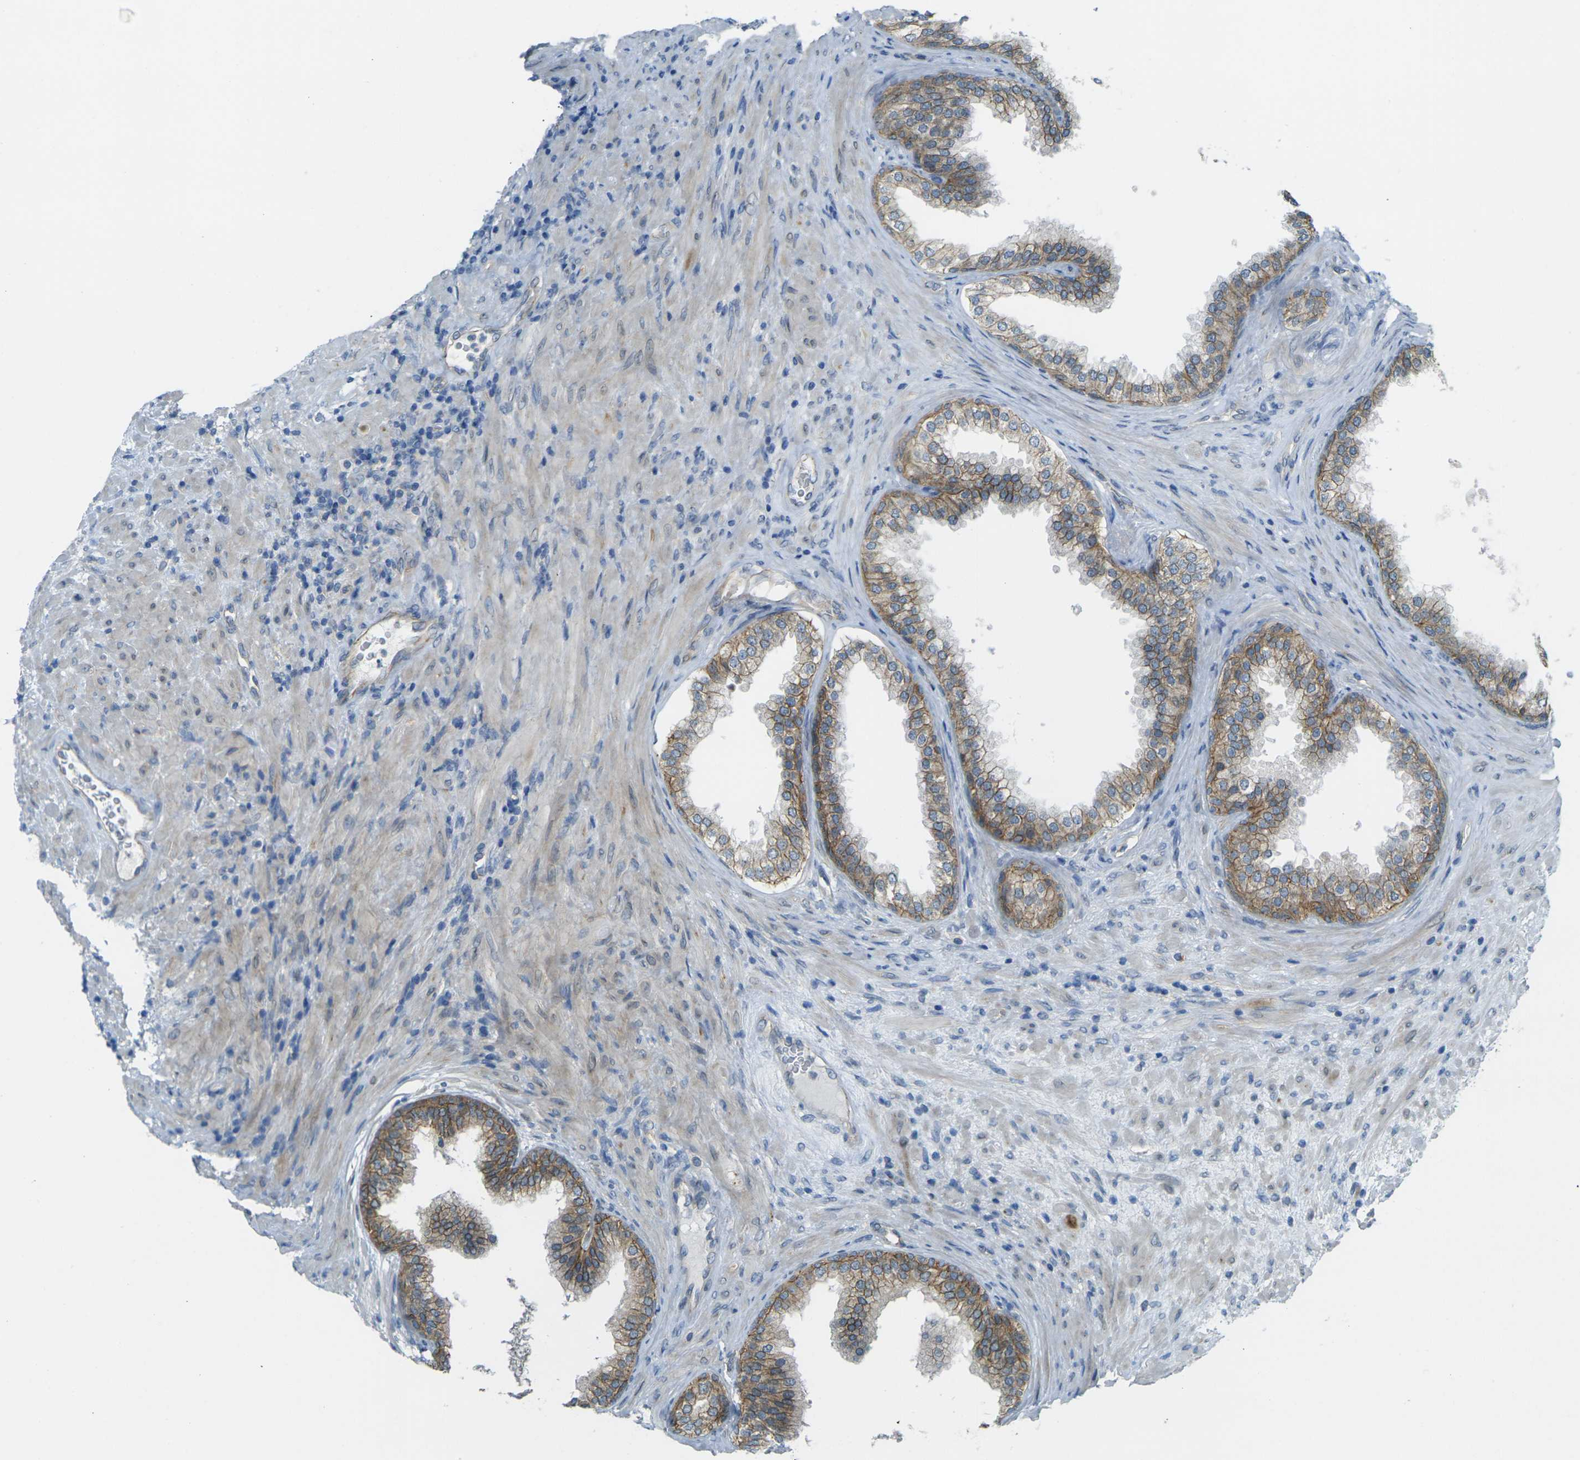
{"staining": {"intensity": "moderate", "quantity": ">75%", "location": "cytoplasmic/membranous"}, "tissue": "prostate", "cell_type": "Glandular cells", "image_type": "normal", "snomed": [{"axis": "morphology", "description": "Normal tissue, NOS"}, {"axis": "topography", "description": "Prostate"}], "caption": "Protein analysis of benign prostate demonstrates moderate cytoplasmic/membranous expression in approximately >75% of glandular cells.", "gene": "RHBDD1", "patient": {"sex": "male", "age": 76}}